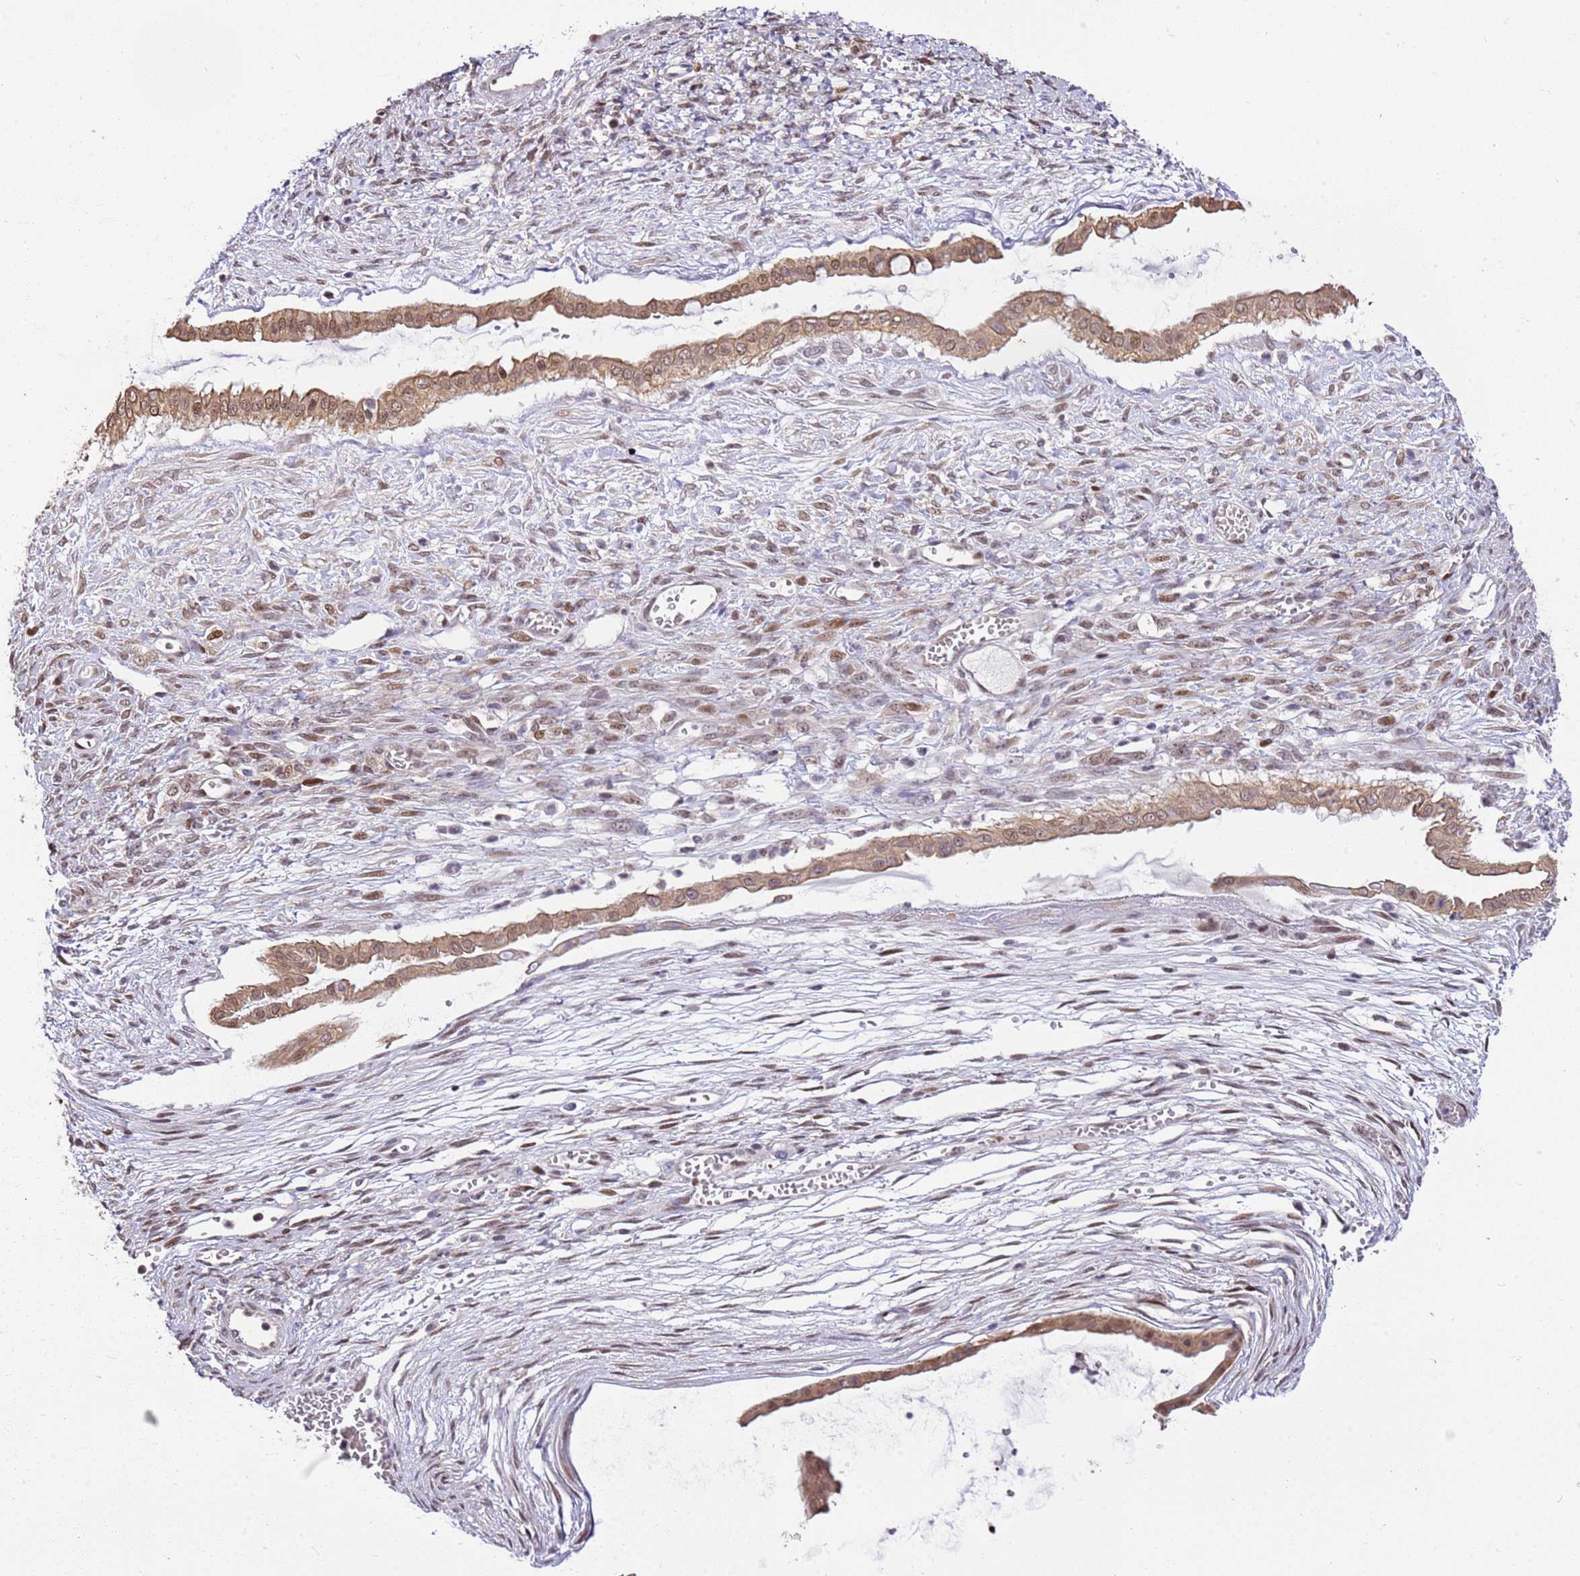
{"staining": {"intensity": "weak", "quantity": ">75%", "location": "cytoplasmic/membranous,nuclear"}, "tissue": "ovarian cancer", "cell_type": "Tumor cells", "image_type": "cancer", "snomed": [{"axis": "morphology", "description": "Cystadenocarcinoma, mucinous, NOS"}, {"axis": "topography", "description": "Ovary"}], "caption": "High-power microscopy captured an immunohistochemistry histopathology image of ovarian cancer (mucinous cystadenocarcinoma), revealing weak cytoplasmic/membranous and nuclear staining in approximately >75% of tumor cells. Using DAB (brown) and hematoxylin (blue) stains, captured at high magnification using brightfield microscopy.", "gene": "RFK", "patient": {"sex": "female", "age": 73}}